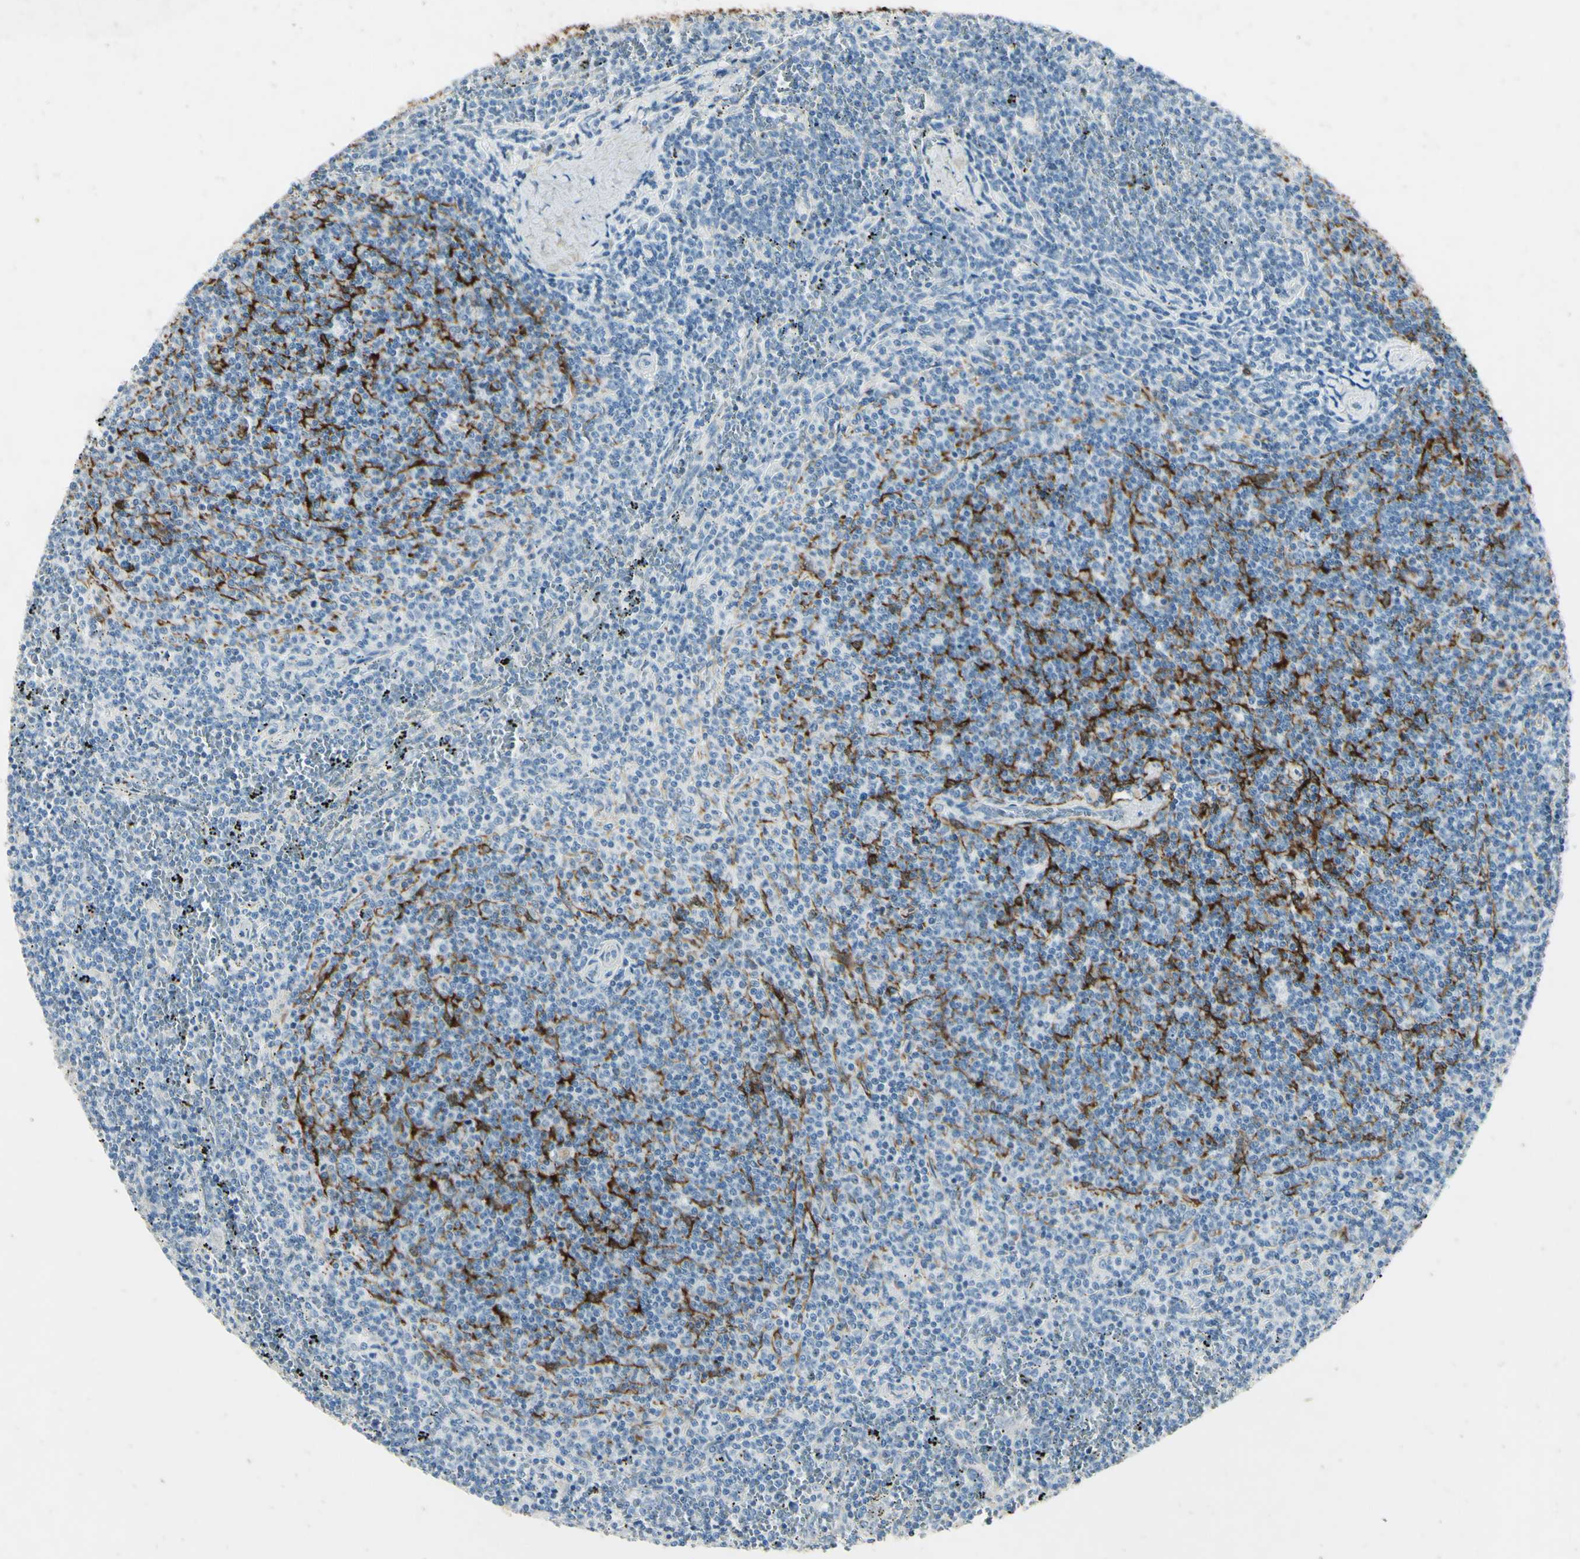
{"staining": {"intensity": "negative", "quantity": "none", "location": "none"}, "tissue": "lymphoma", "cell_type": "Tumor cells", "image_type": "cancer", "snomed": [{"axis": "morphology", "description": "Malignant lymphoma, non-Hodgkin's type, Low grade"}, {"axis": "topography", "description": "Spleen"}], "caption": "The histopathology image exhibits no significant staining in tumor cells of lymphoma.", "gene": "SNAP91", "patient": {"sex": "female", "age": 50}}